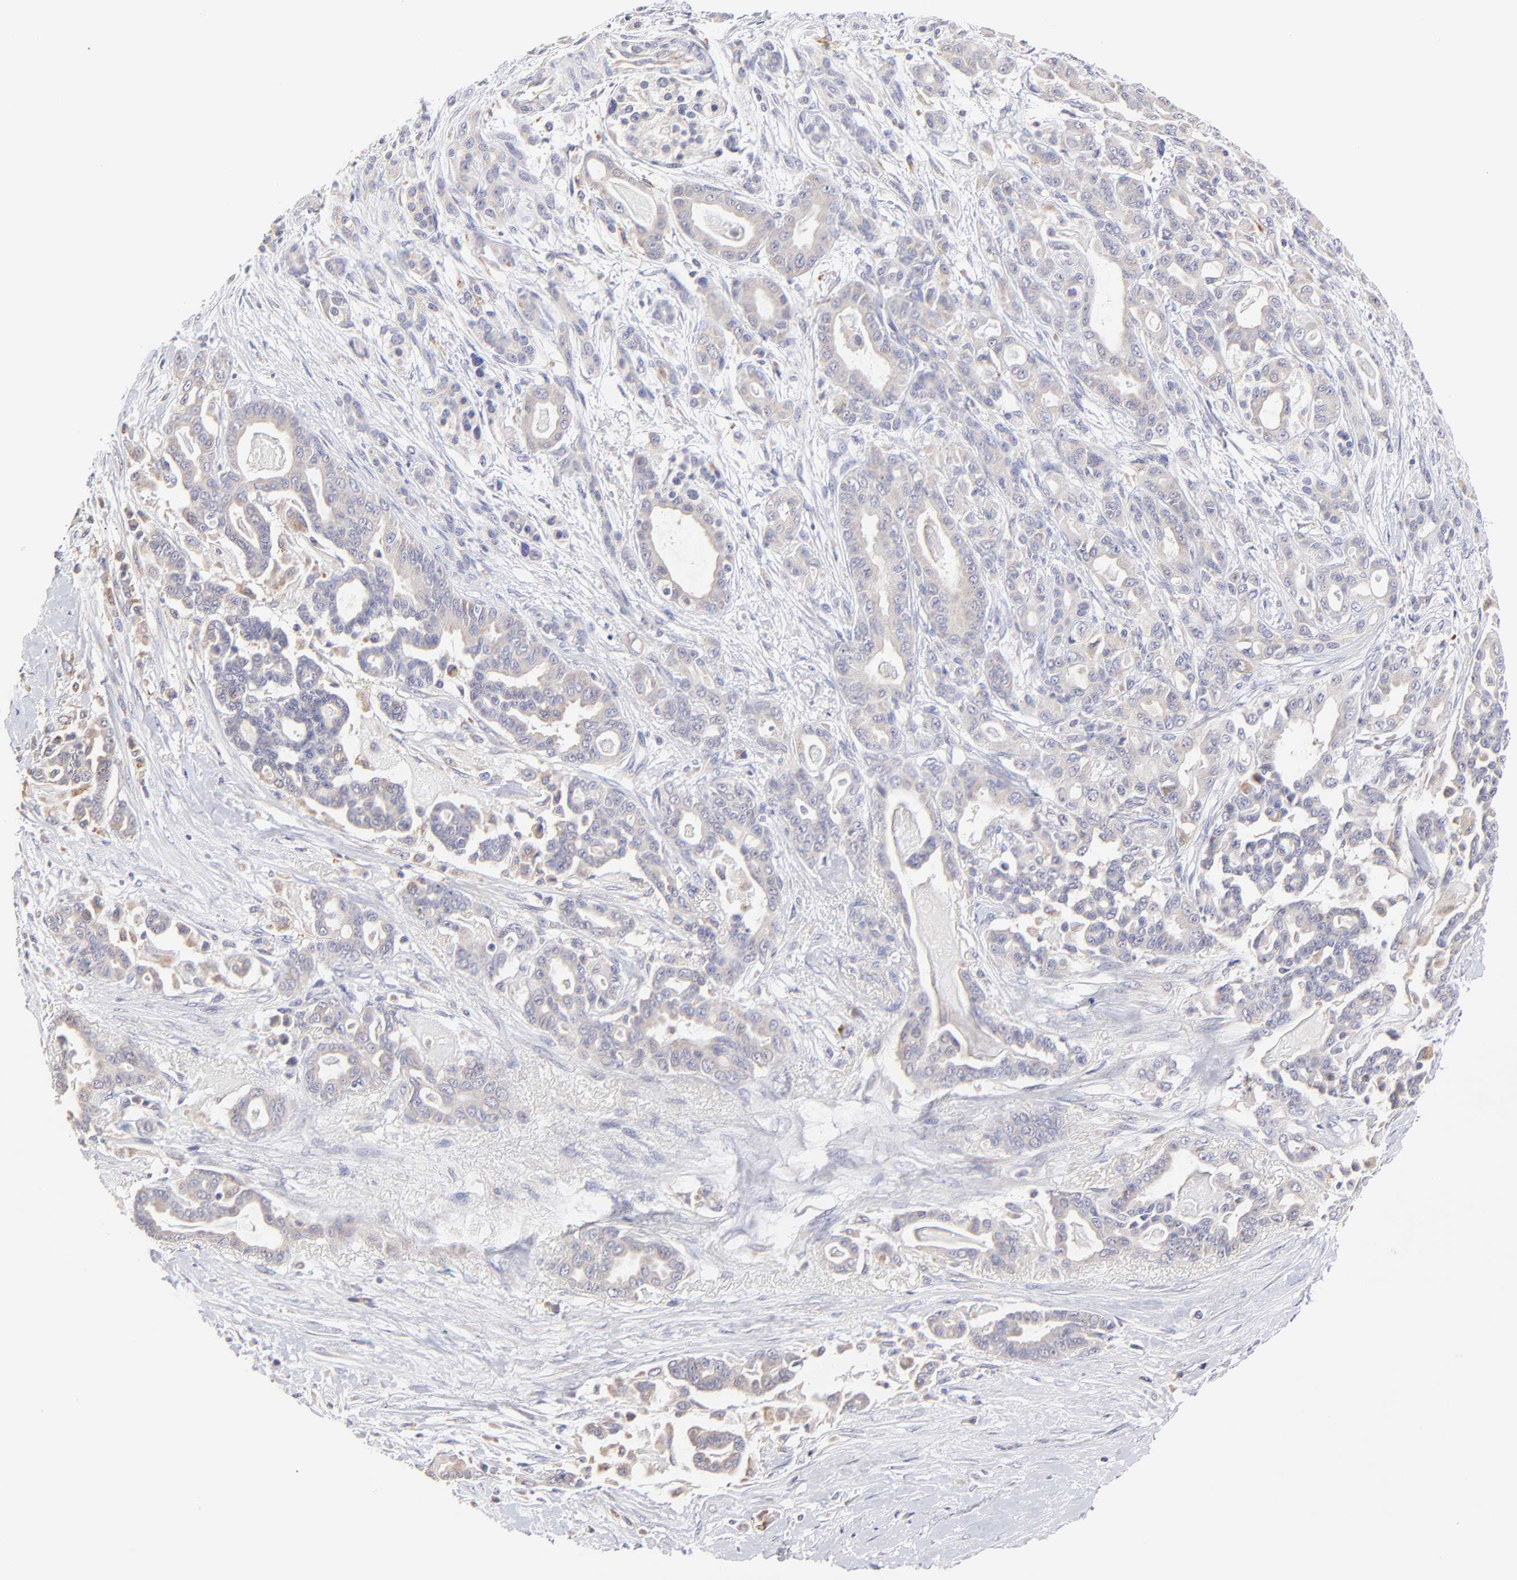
{"staining": {"intensity": "weak", "quantity": ">75%", "location": "cytoplasmic/membranous"}, "tissue": "pancreatic cancer", "cell_type": "Tumor cells", "image_type": "cancer", "snomed": [{"axis": "morphology", "description": "Adenocarcinoma, NOS"}, {"axis": "topography", "description": "Pancreas"}], "caption": "Approximately >75% of tumor cells in pancreatic adenocarcinoma exhibit weak cytoplasmic/membranous protein staining as visualized by brown immunohistochemical staining.", "gene": "GCSAM", "patient": {"sex": "male", "age": 63}}